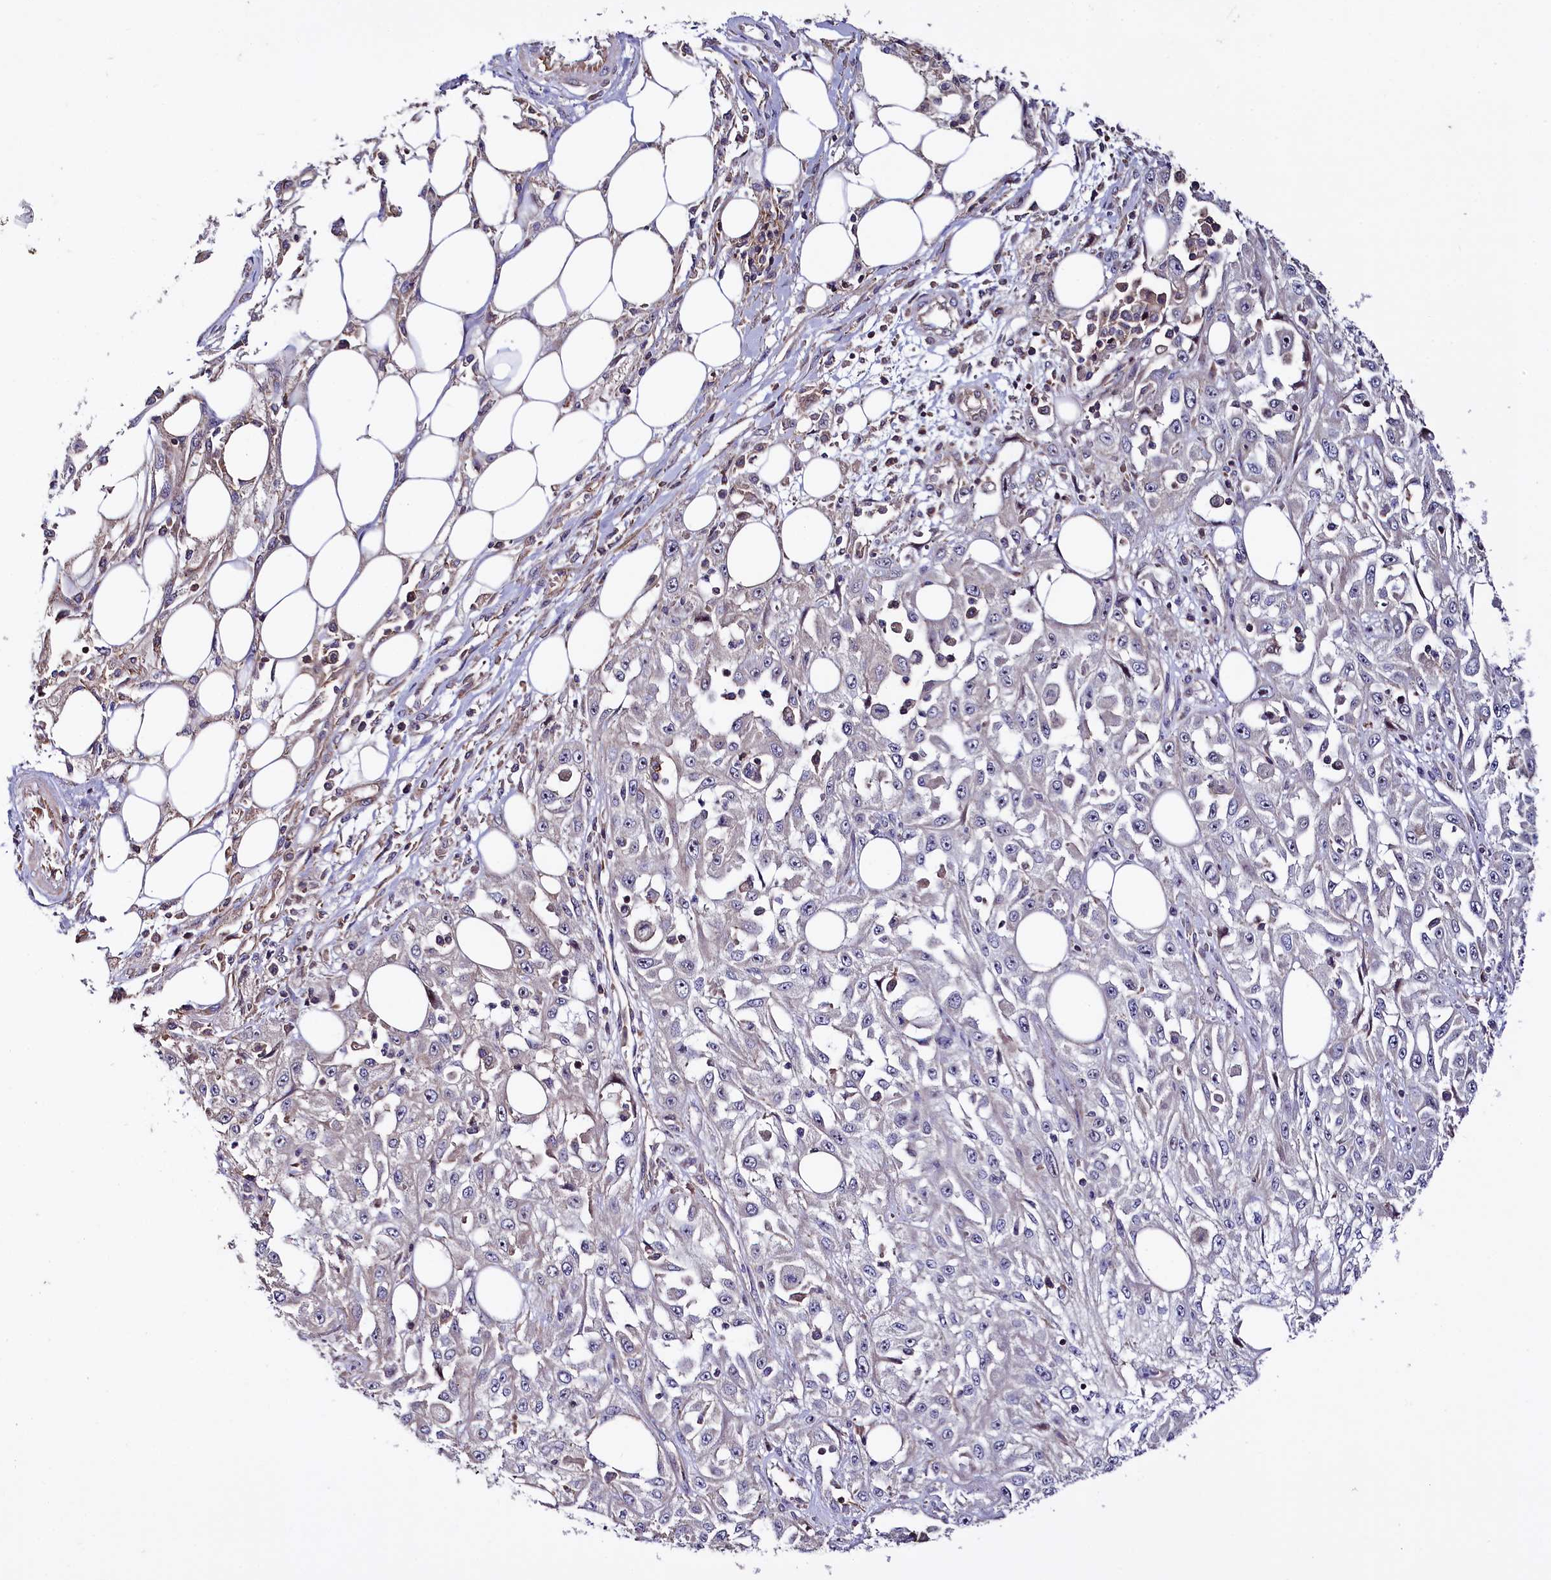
{"staining": {"intensity": "weak", "quantity": "<25%", "location": "cytoplasmic/membranous"}, "tissue": "skin cancer", "cell_type": "Tumor cells", "image_type": "cancer", "snomed": [{"axis": "morphology", "description": "Squamous cell carcinoma, NOS"}, {"axis": "morphology", "description": "Squamous cell carcinoma, metastatic, NOS"}, {"axis": "topography", "description": "Skin"}, {"axis": "topography", "description": "Lymph node"}], "caption": "The image displays no significant expression in tumor cells of metastatic squamous cell carcinoma (skin).", "gene": "RPUSD3", "patient": {"sex": "male", "age": 75}}